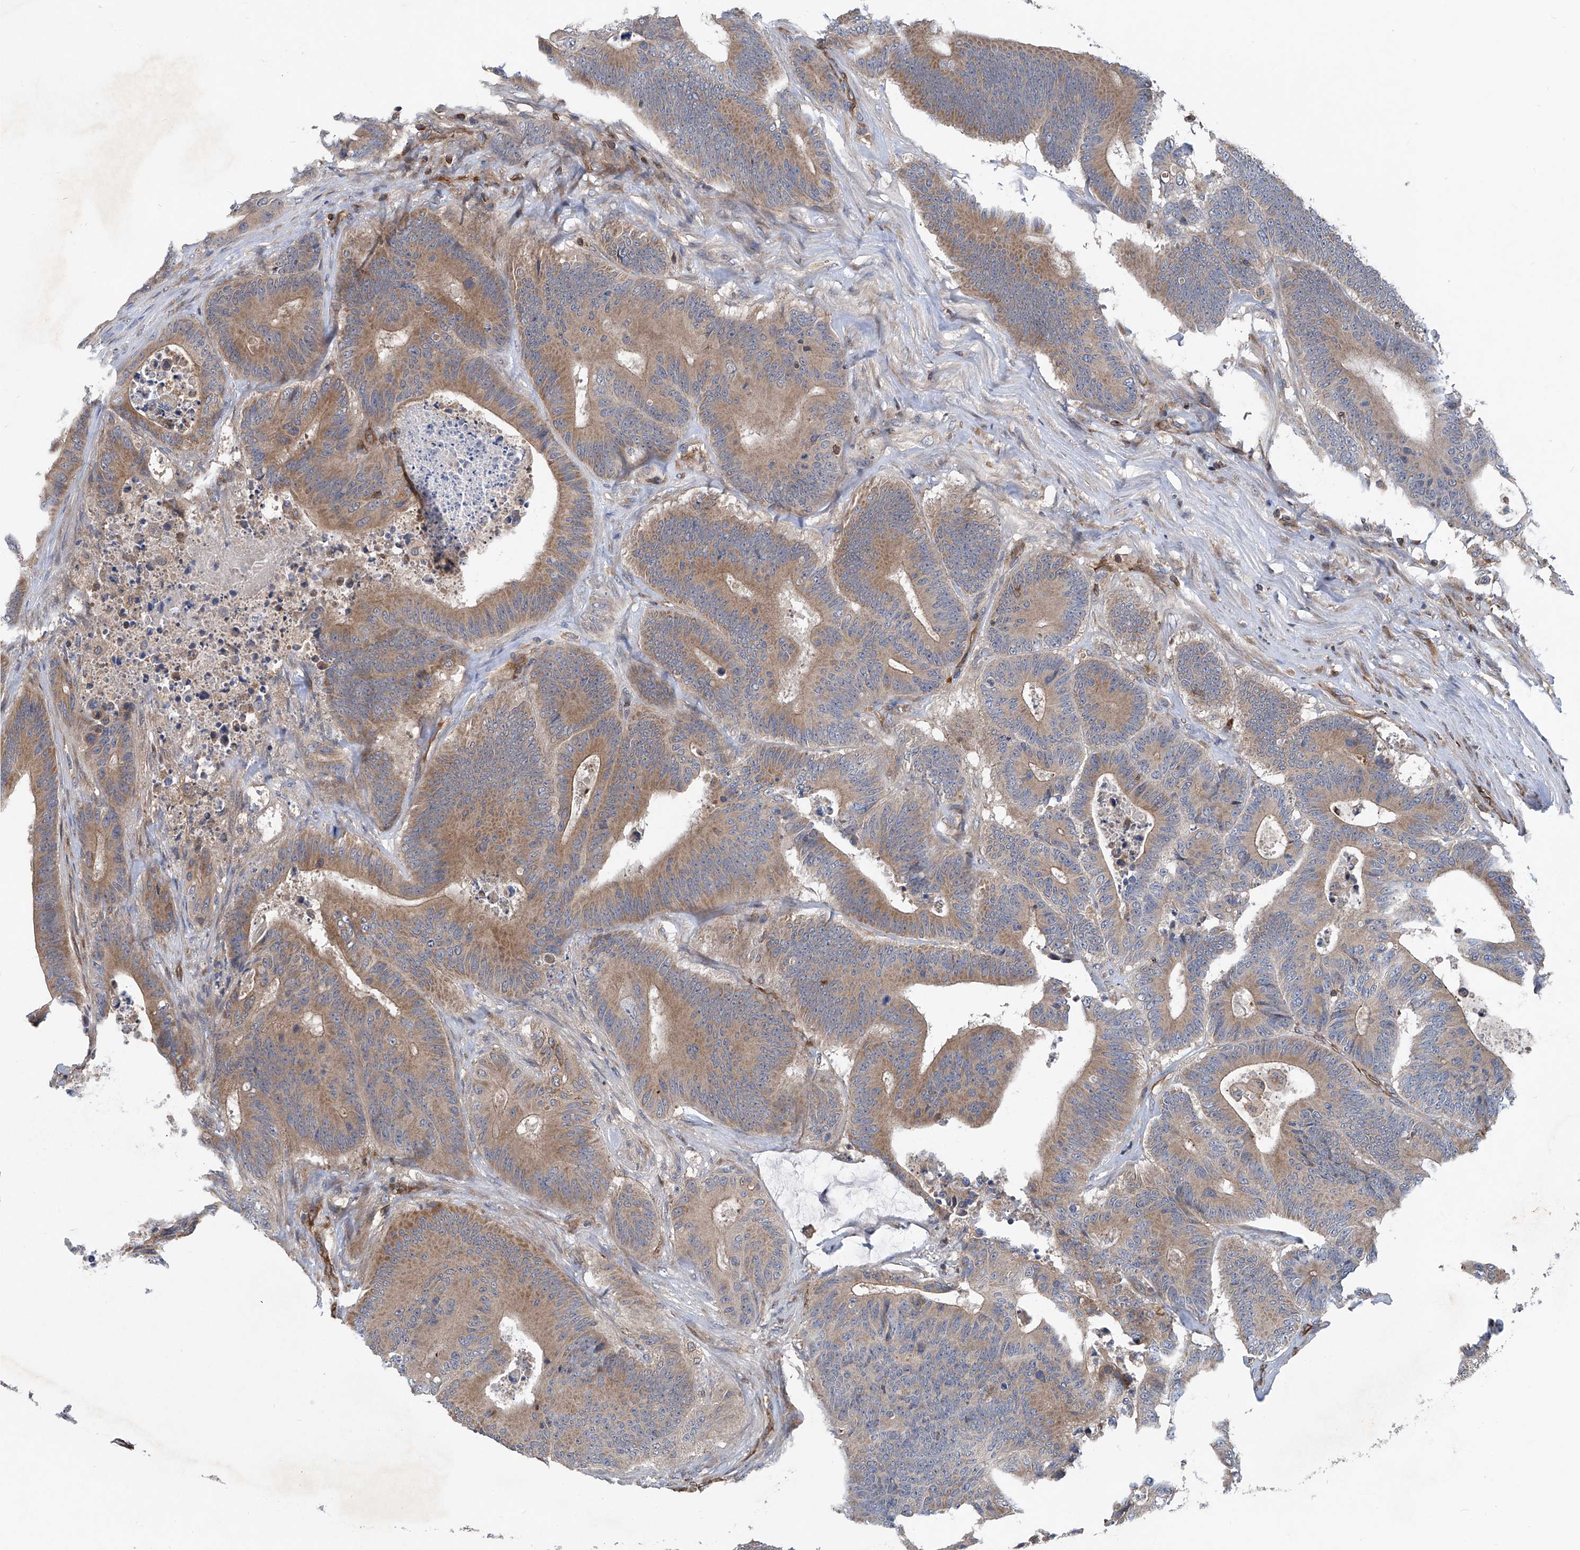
{"staining": {"intensity": "moderate", "quantity": "25%-75%", "location": "cytoplasmic/membranous"}, "tissue": "colorectal cancer", "cell_type": "Tumor cells", "image_type": "cancer", "snomed": [{"axis": "morphology", "description": "Adenocarcinoma, NOS"}, {"axis": "topography", "description": "Colon"}], "caption": "Protein expression analysis of human colorectal cancer reveals moderate cytoplasmic/membranous positivity in approximately 25%-75% of tumor cells. (DAB IHC, brown staining for protein, blue staining for nuclei).", "gene": "TRIM38", "patient": {"sex": "male", "age": 83}}